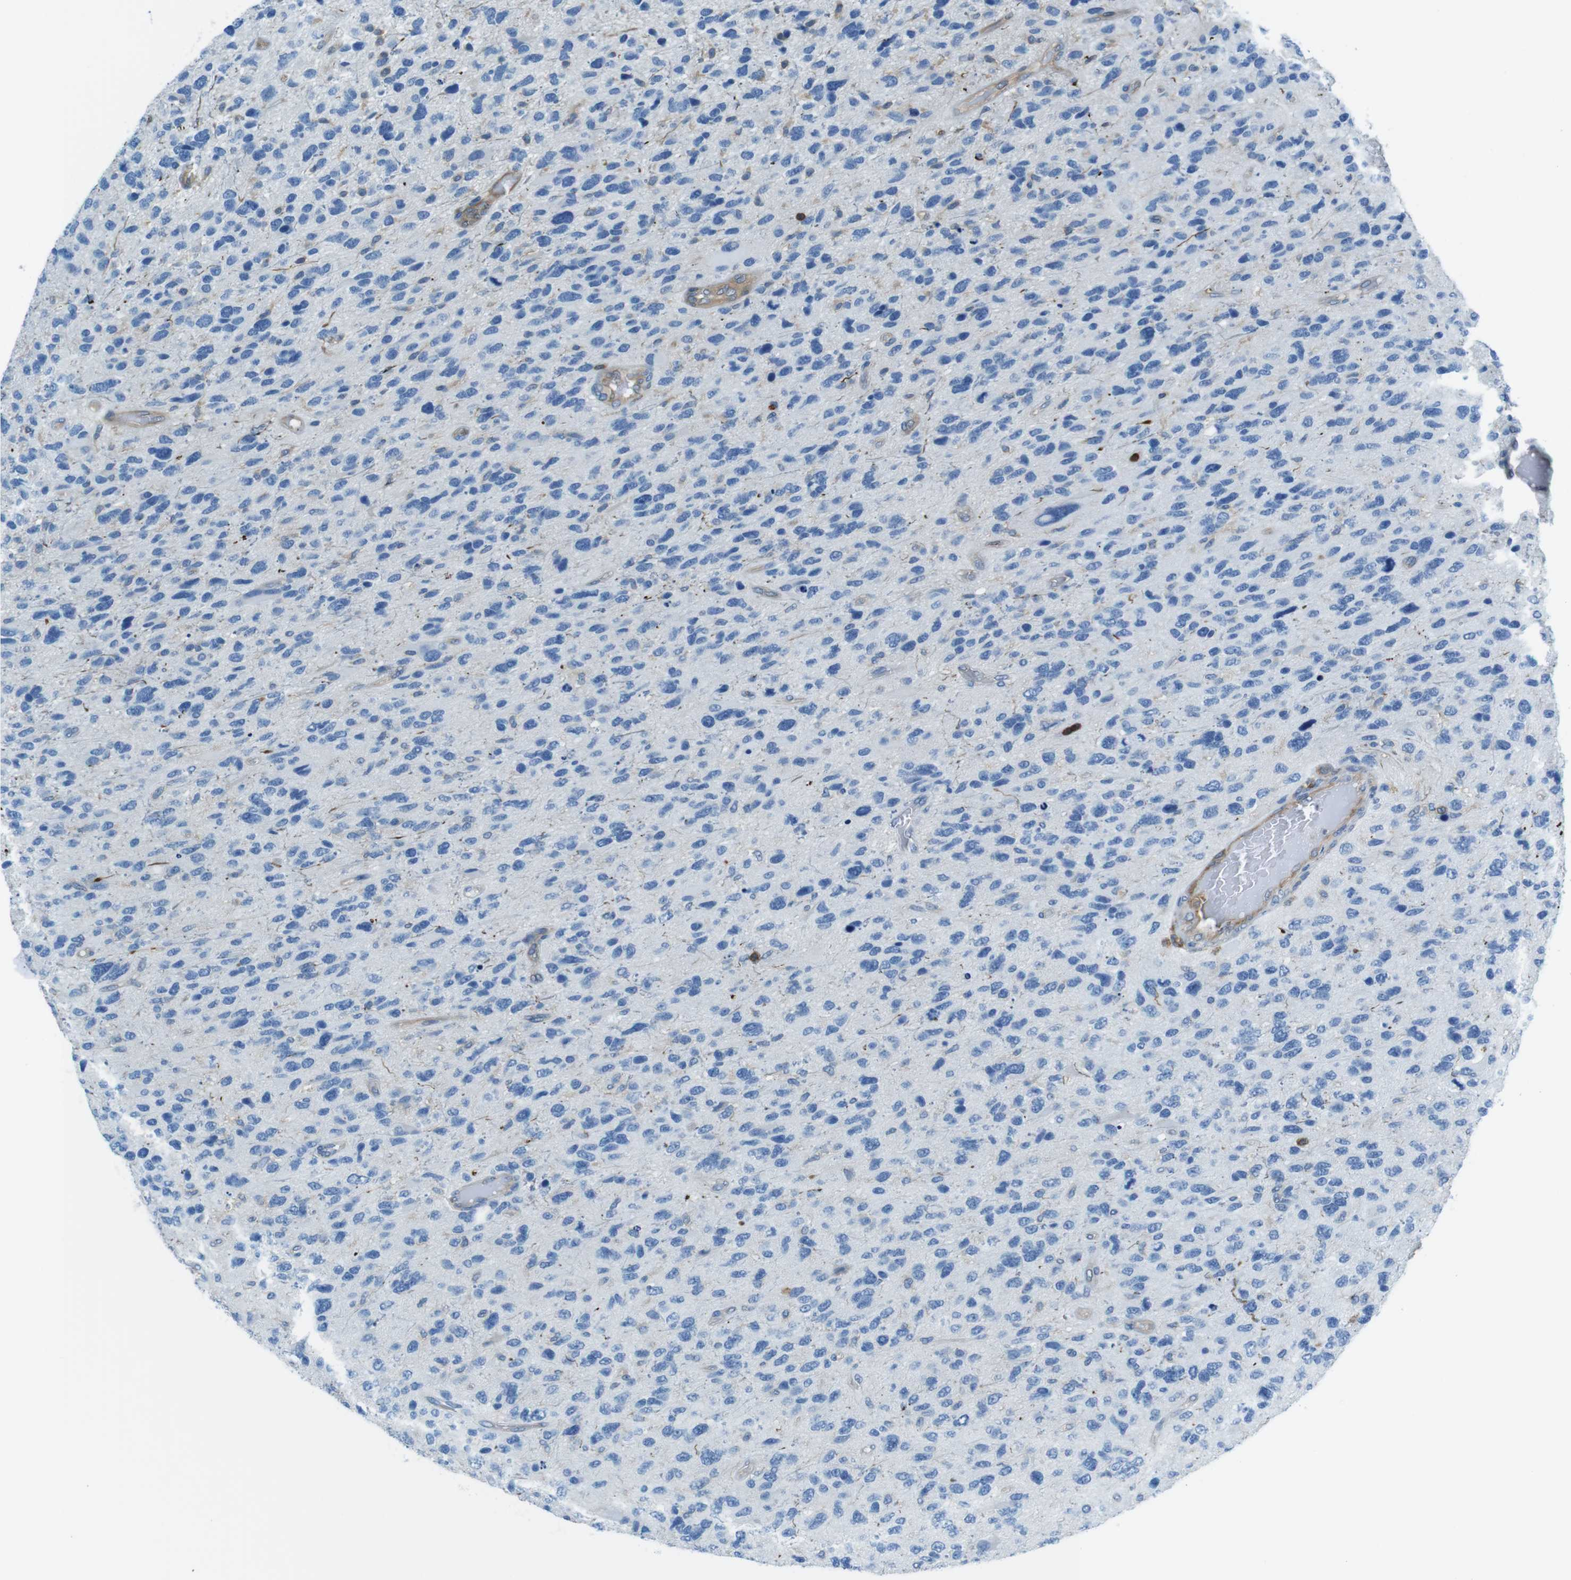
{"staining": {"intensity": "negative", "quantity": "none", "location": "none"}, "tissue": "glioma", "cell_type": "Tumor cells", "image_type": "cancer", "snomed": [{"axis": "morphology", "description": "Glioma, malignant, High grade"}, {"axis": "topography", "description": "Brain"}], "caption": "A high-resolution histopathology image shows immunohistochemistry (IHC) staining of glioma, which displays no significant staining in tumor cells.", "gene": "TES", "patient": {"sex": "female", "age": 58}}